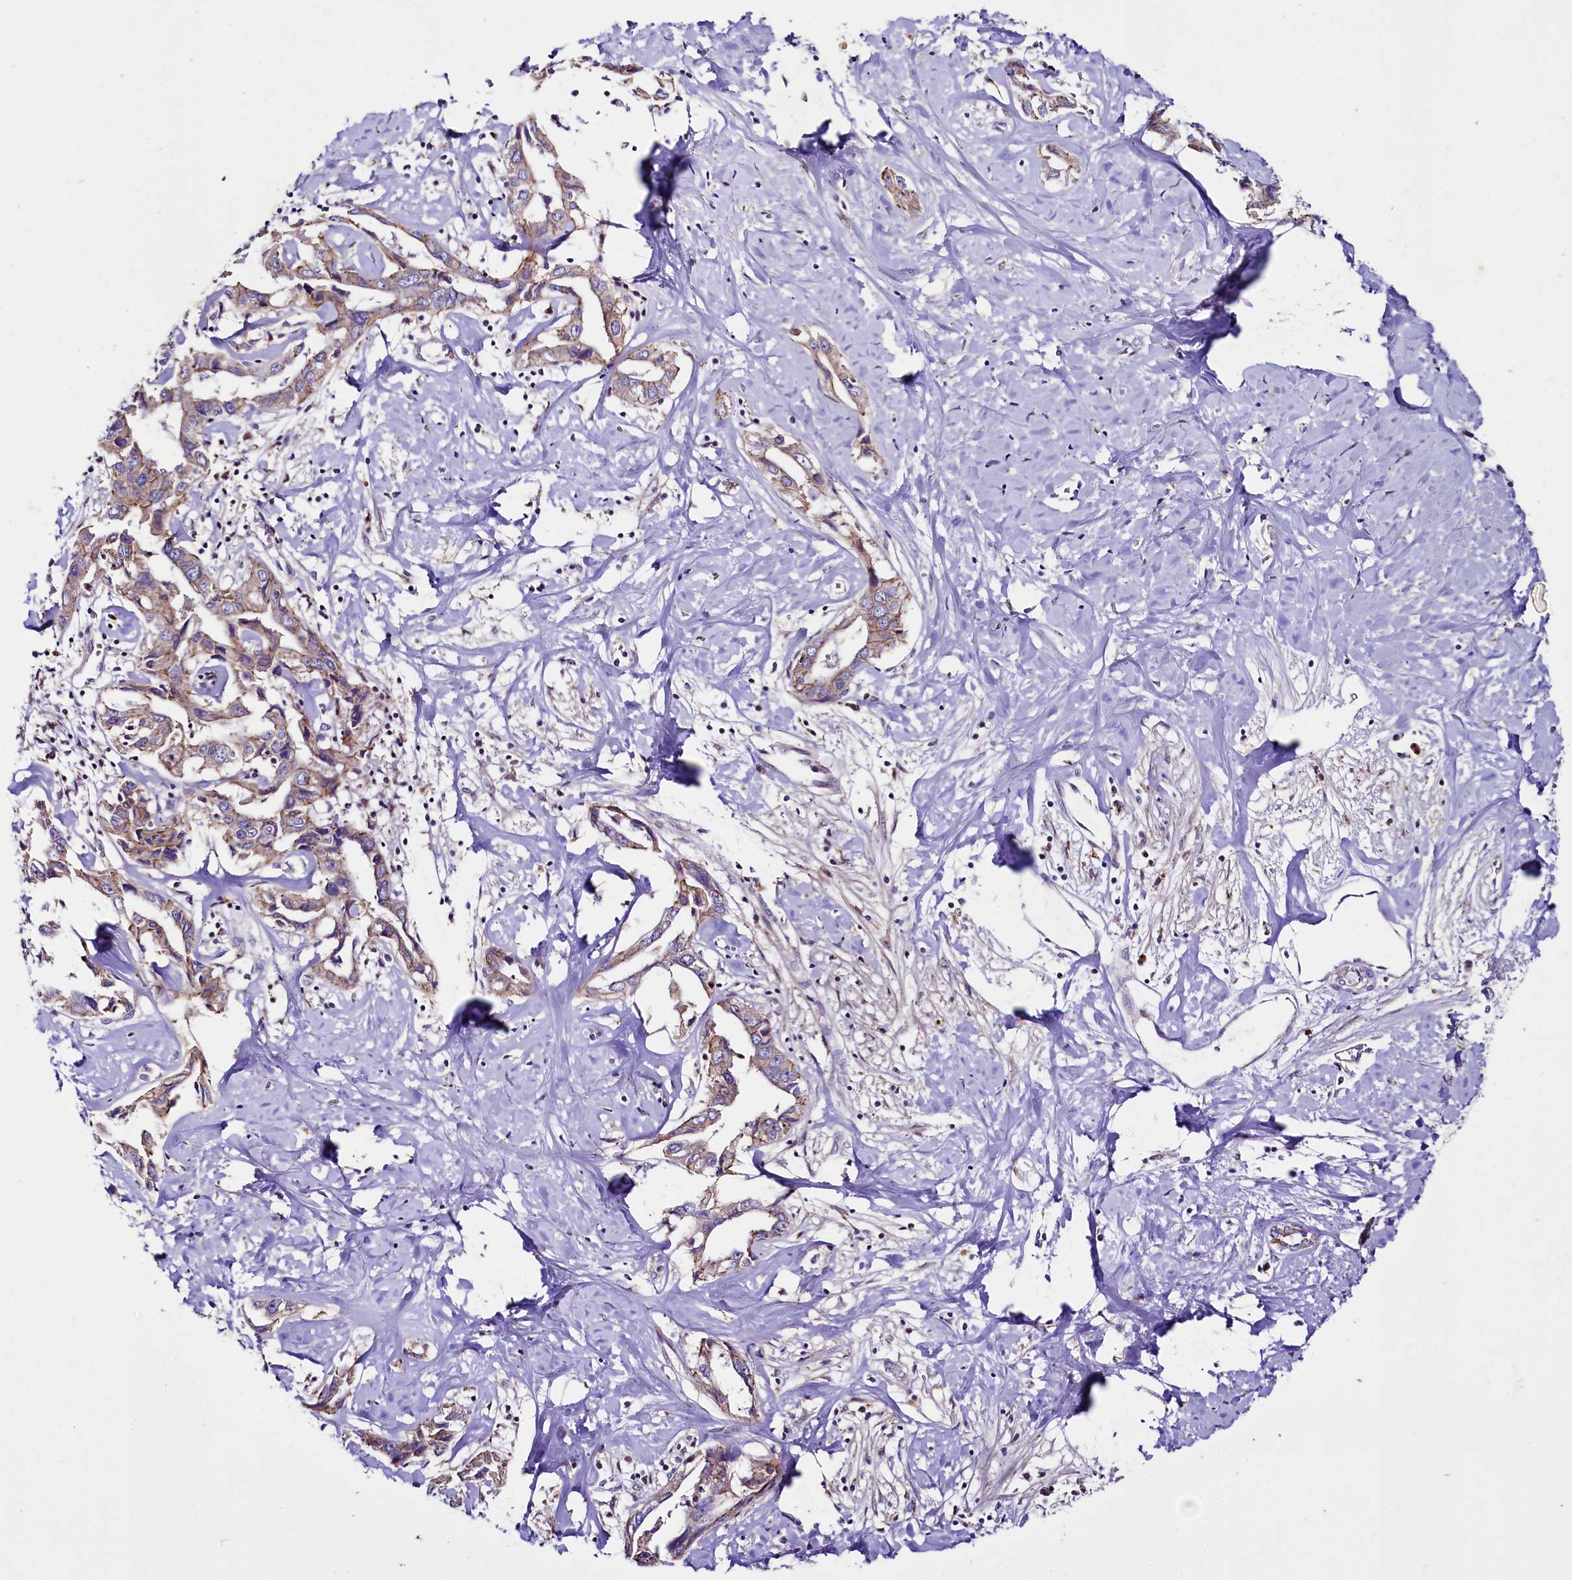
{"staining": {"intensity": "weak", "quantity": ">75%", "location": "cytoplasmic/membranous"}, "tissue": "liver cancer", "cell_type": "Tumor cells", "image_type": "cancer", "snomed": [{"axis": "morphology", "description": "Cholangiocarcinoma"}, {"axis": "topography", "description": "Liver"}], "caption": "High-power microscopy captured an IHC image of liver cancer (cholangiocarcinoma), revealing weak cytoplasmic/membranous staining in about >75% of tumor cells. Immunohistochemistry stains the protein of interest in brown and the nuclei are stained blue.", "gene": "SACM1L", "patient": {"sex": "male", "age": 59}}